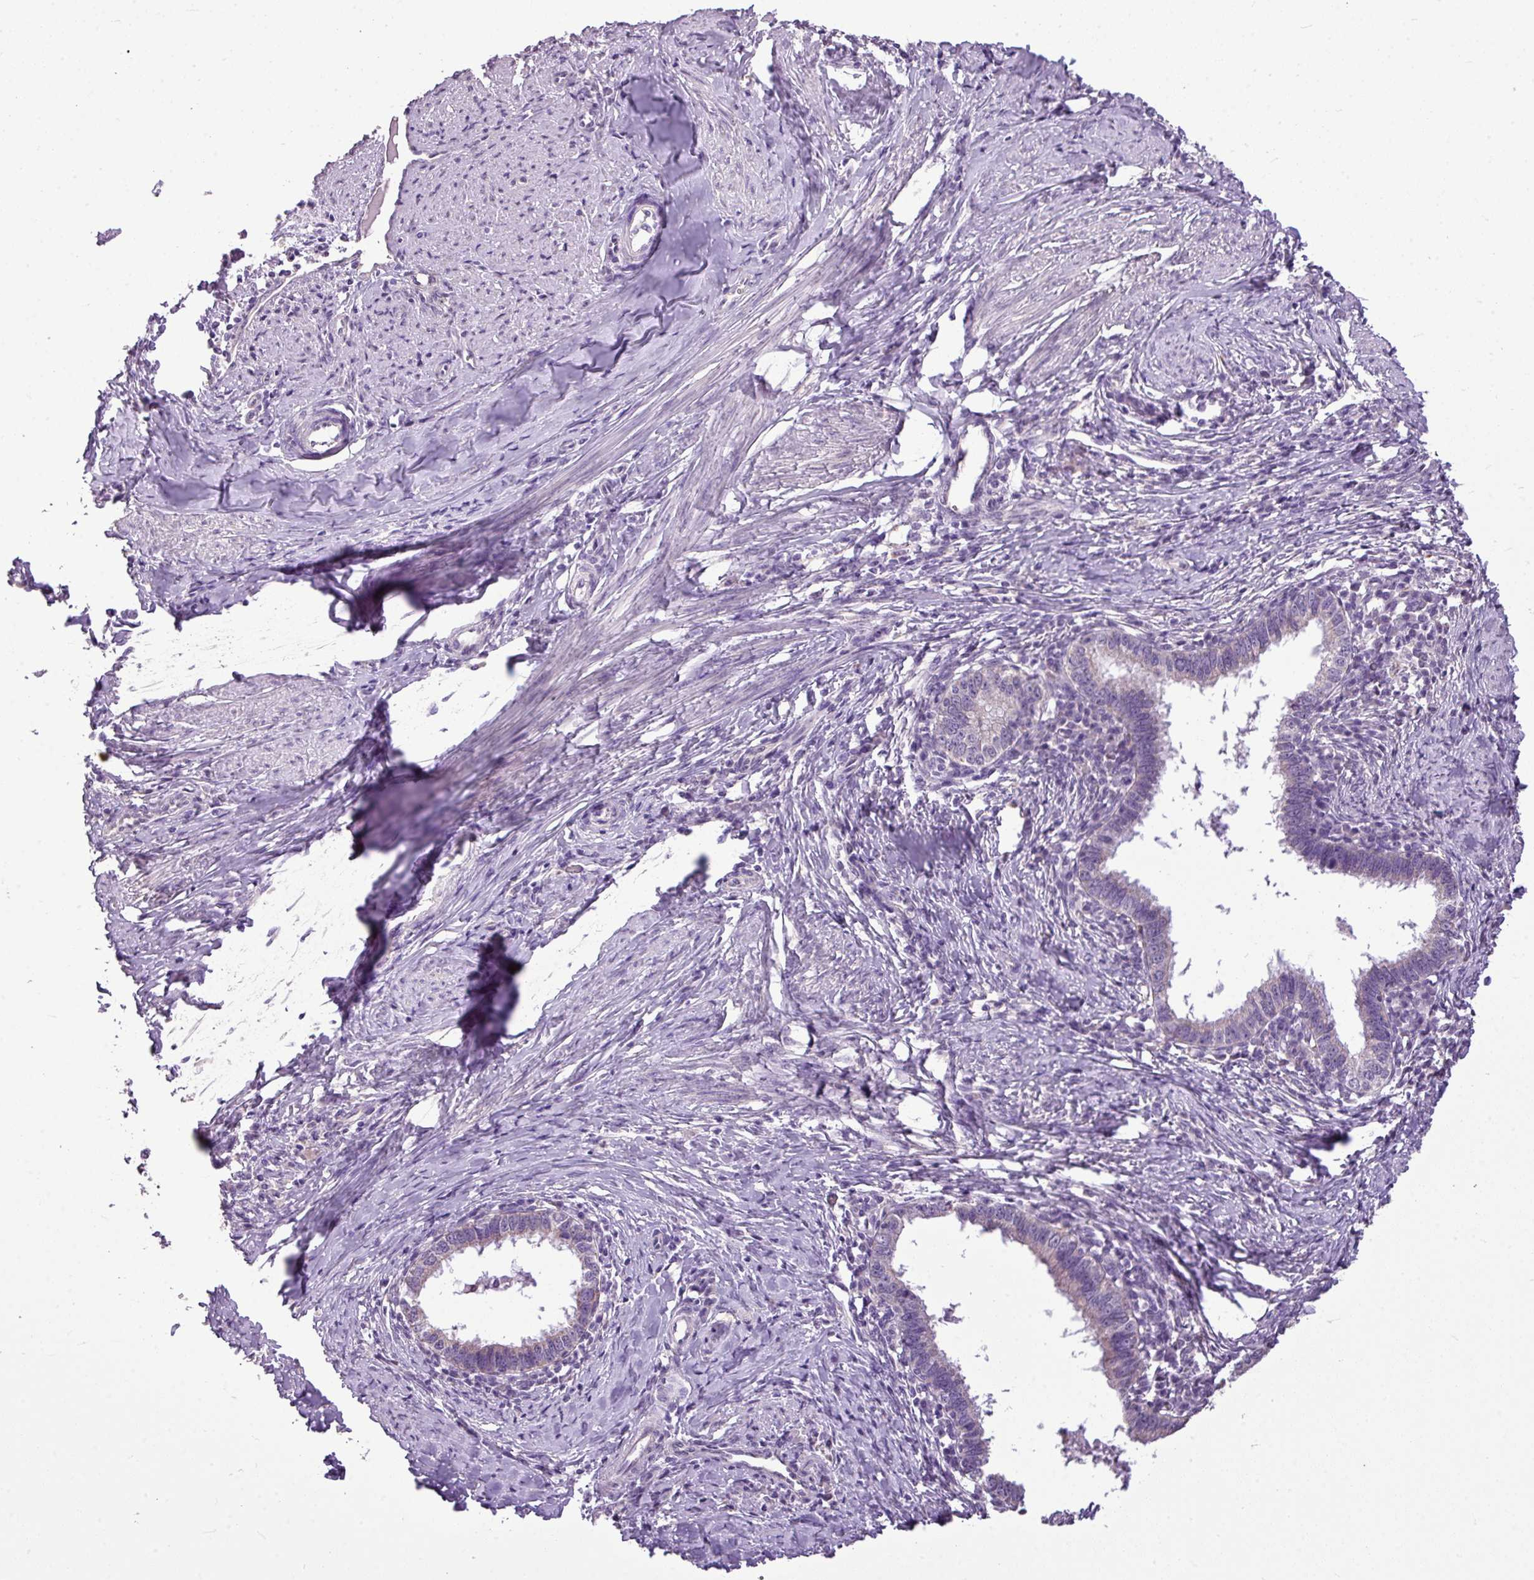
{"staining": {"intensity": "negative", "quantity": "none", "location": "none"}, "tissue": "cervical cancer", "cell_type": "Tumor cells", "image_type": "cancer", "snomed": [{"axis": "morphology", "description": "Adenocarcinoma, NOS"}, {"axis": "topography", "description": "Cervix"}], "caption": "Immunohistochemical staining of adenocarcinoma (cervical) reveals no significant expression in tumor cells. The staining was performed using DAB to visualize the protein expression in brown, while the nuclei were stained in blue with hematoxylin (Magnification: 20x).", "gene": "ALDH2", "patient": {"sex": "female", "age": 36}}